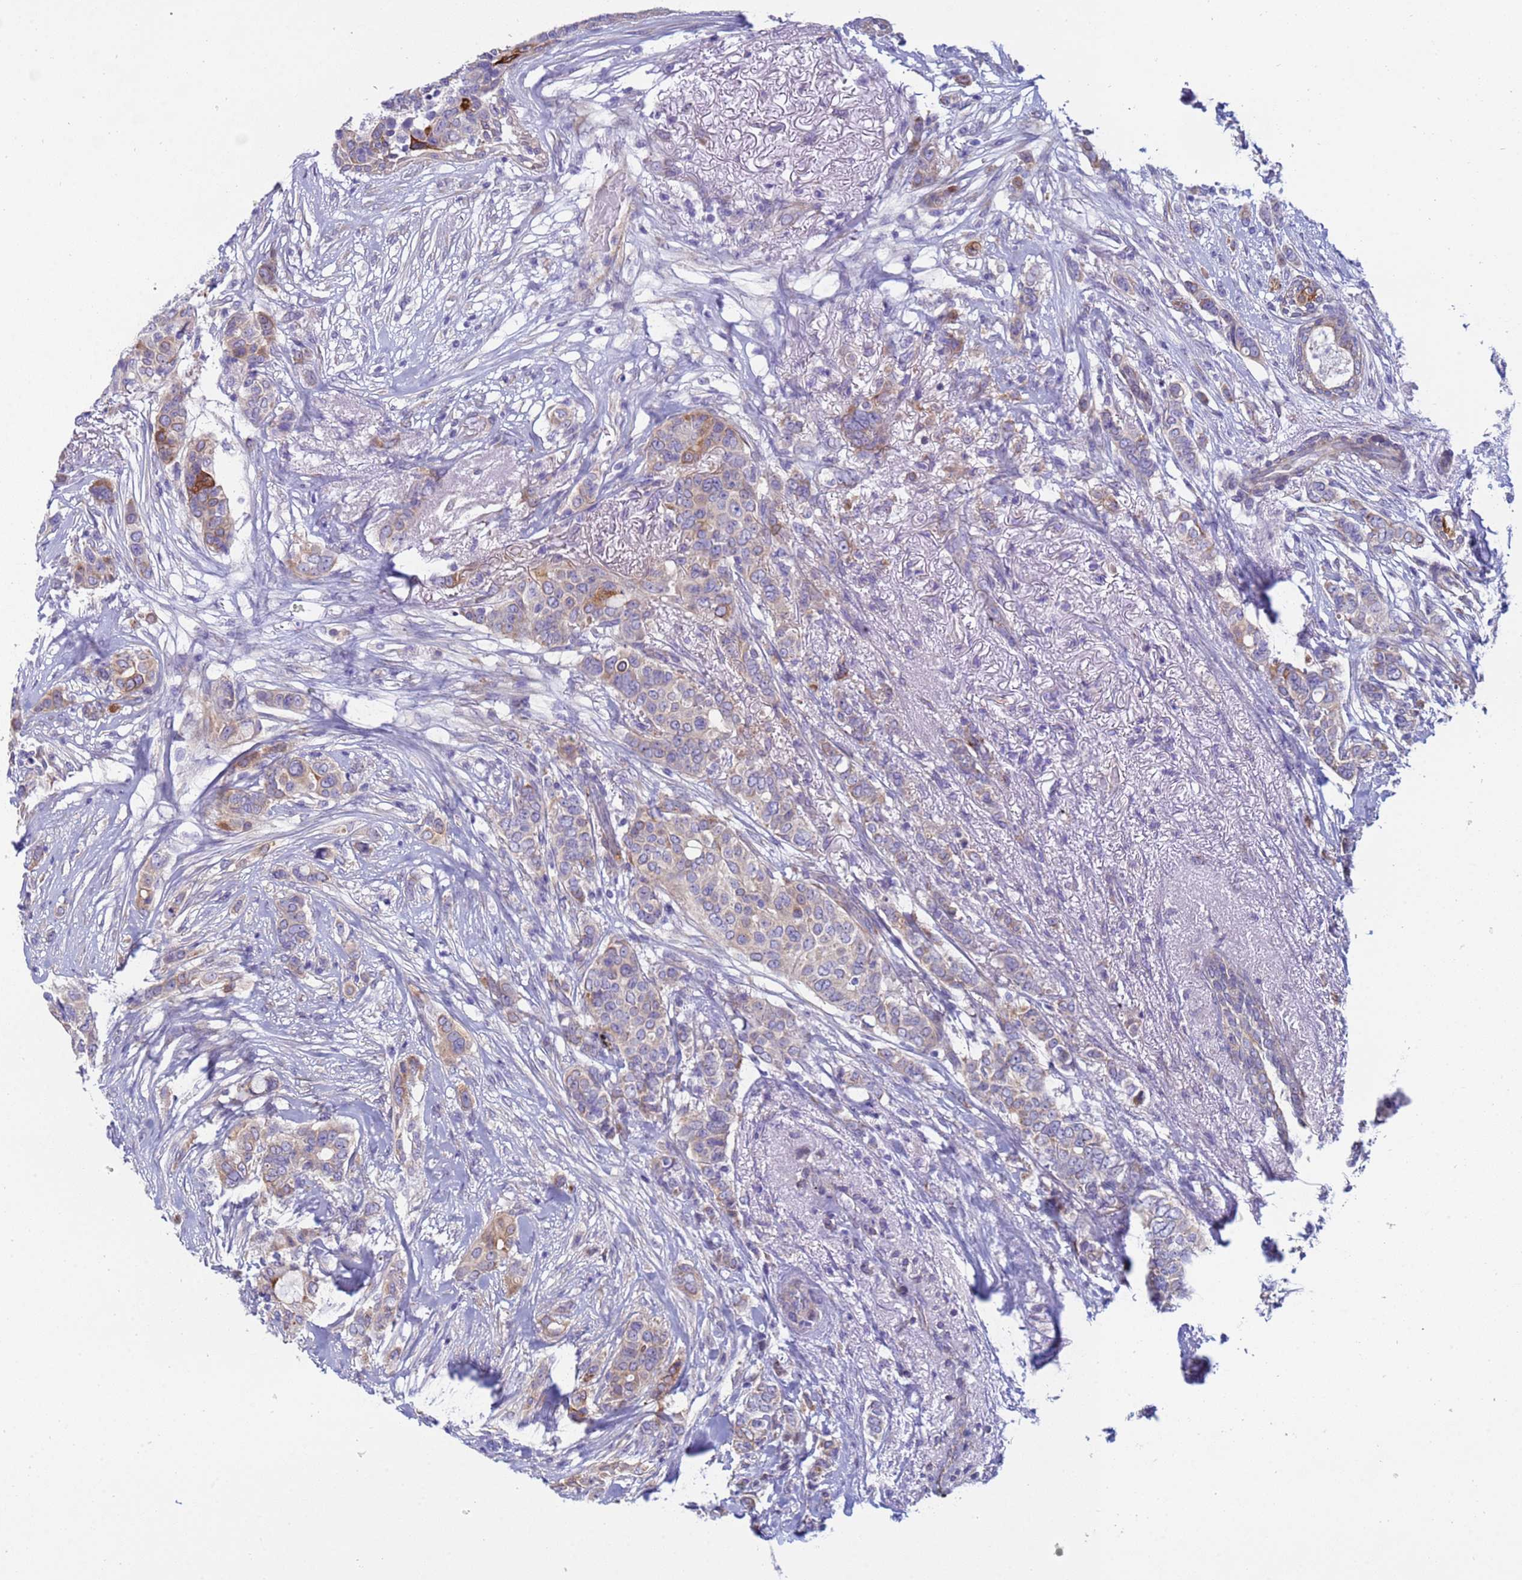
{"staining": {"intensity": "moderate", "quantity": "<25%", "location": "cytoplasmic/membranous"}, "tissue": "breast cancer", "cell_type": "Tumor cells", "image_type": "cancer", "snomed": [{"axis": "morphology", "description": "Lobular carcinoma"}, {"axis": "topography", "description": "Breast"}], "caption": "This is a histology image of immunohistochemistry staining of breast cancer (lobular carcinoma), which shows moderate staining in the cytoplasmic/membranous of tumor cells.", "gene": "TRPC6", "patient": {"sex": "female", "age": 51}}